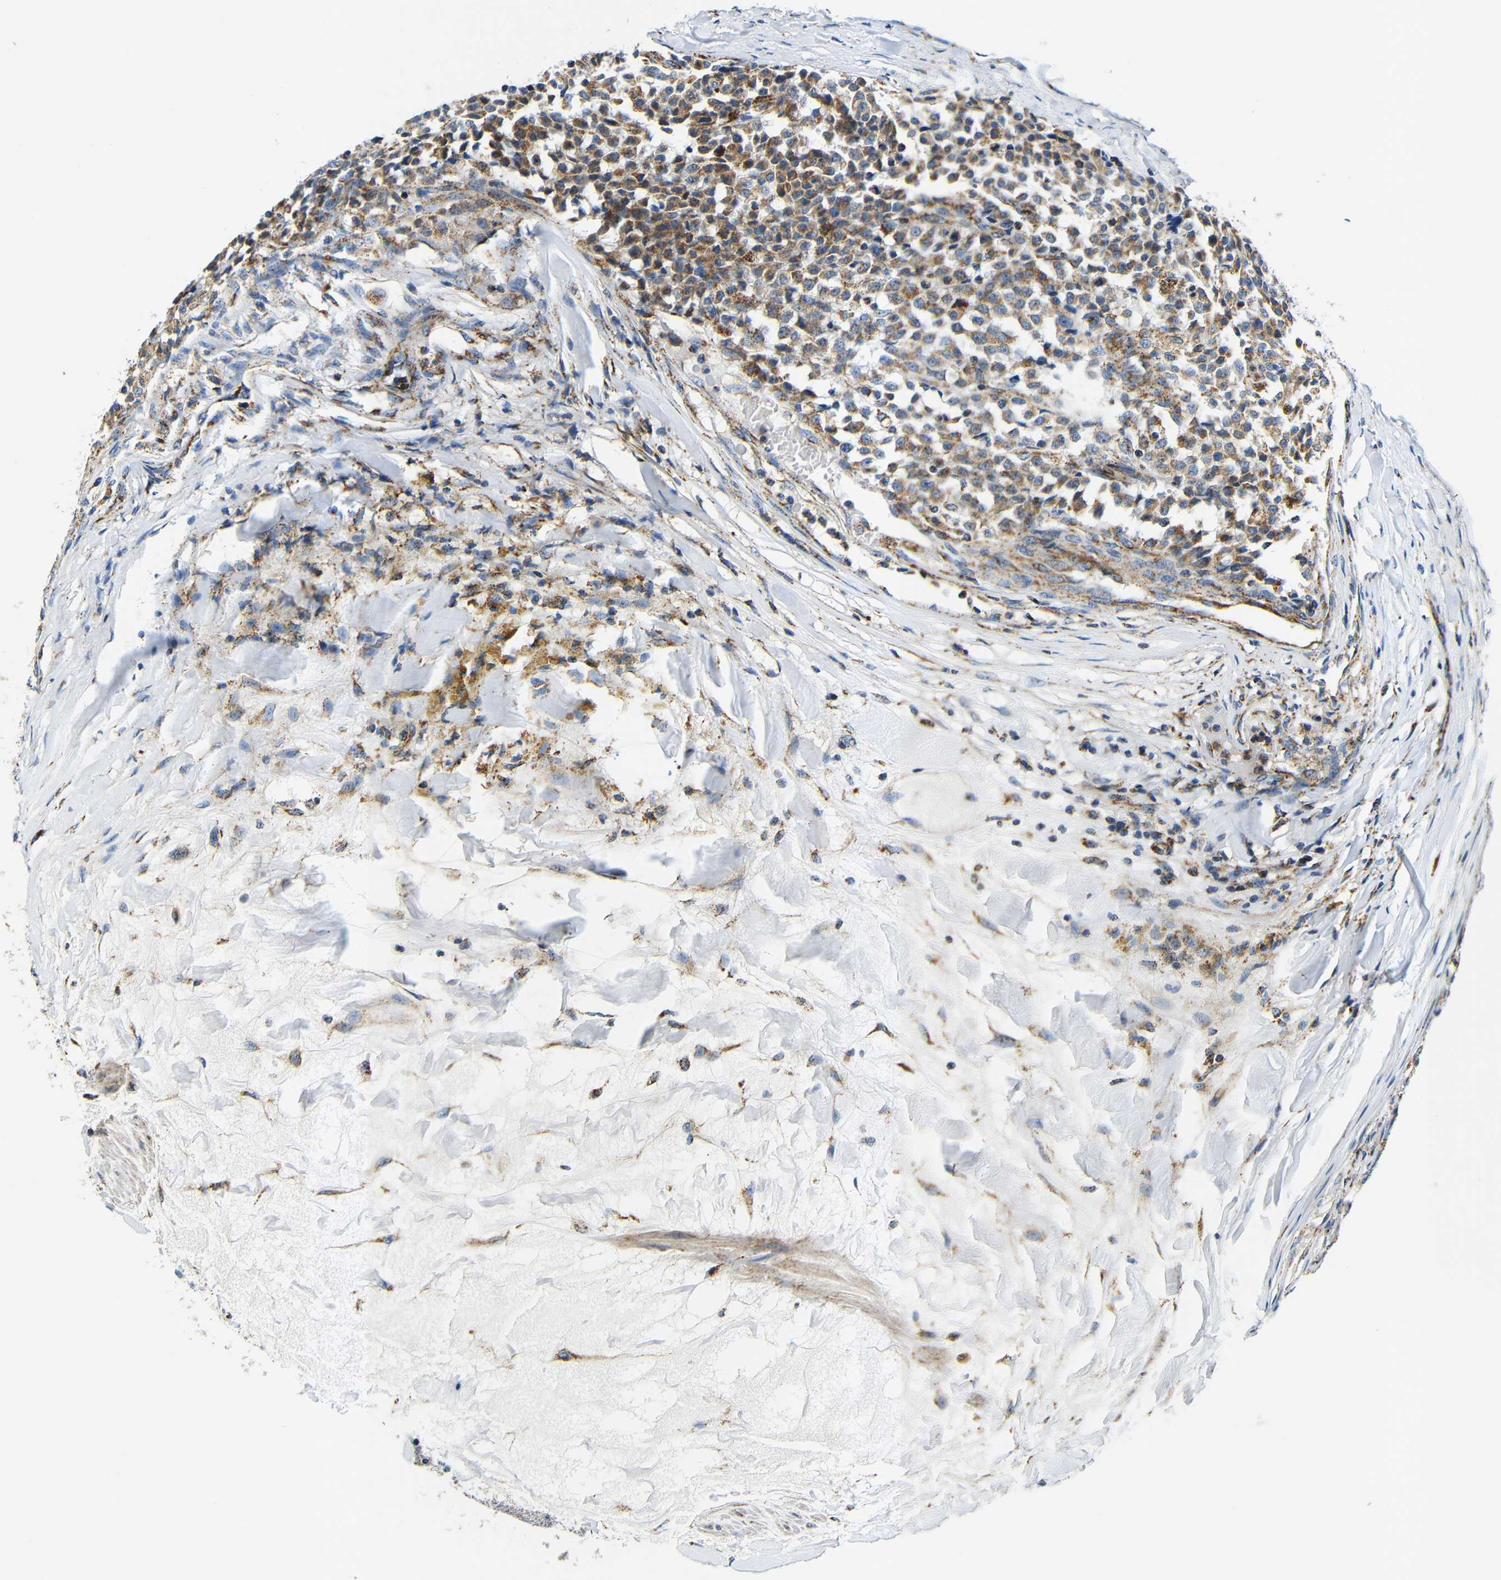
{"staining": {"intensity": "moderate", "quantity": ">75%", "location": "cytoplasmic/membranous"}, "tissue": "testis cancer", "cell_type": "Tumor cells", "image_type": "cancer", "snomed": [{"axis": "morphology", "description": "Seminoma, NOS"}, {"axis": "topography", "description": "Testis"}], "caption": "Tumor cells reveal medium levels of moderate cytoplasmic/membranous expression in about >75% of cells in human testis seminoma.", "gene": "GALNT18", "patient": {"sex": "male", "age": 59}}